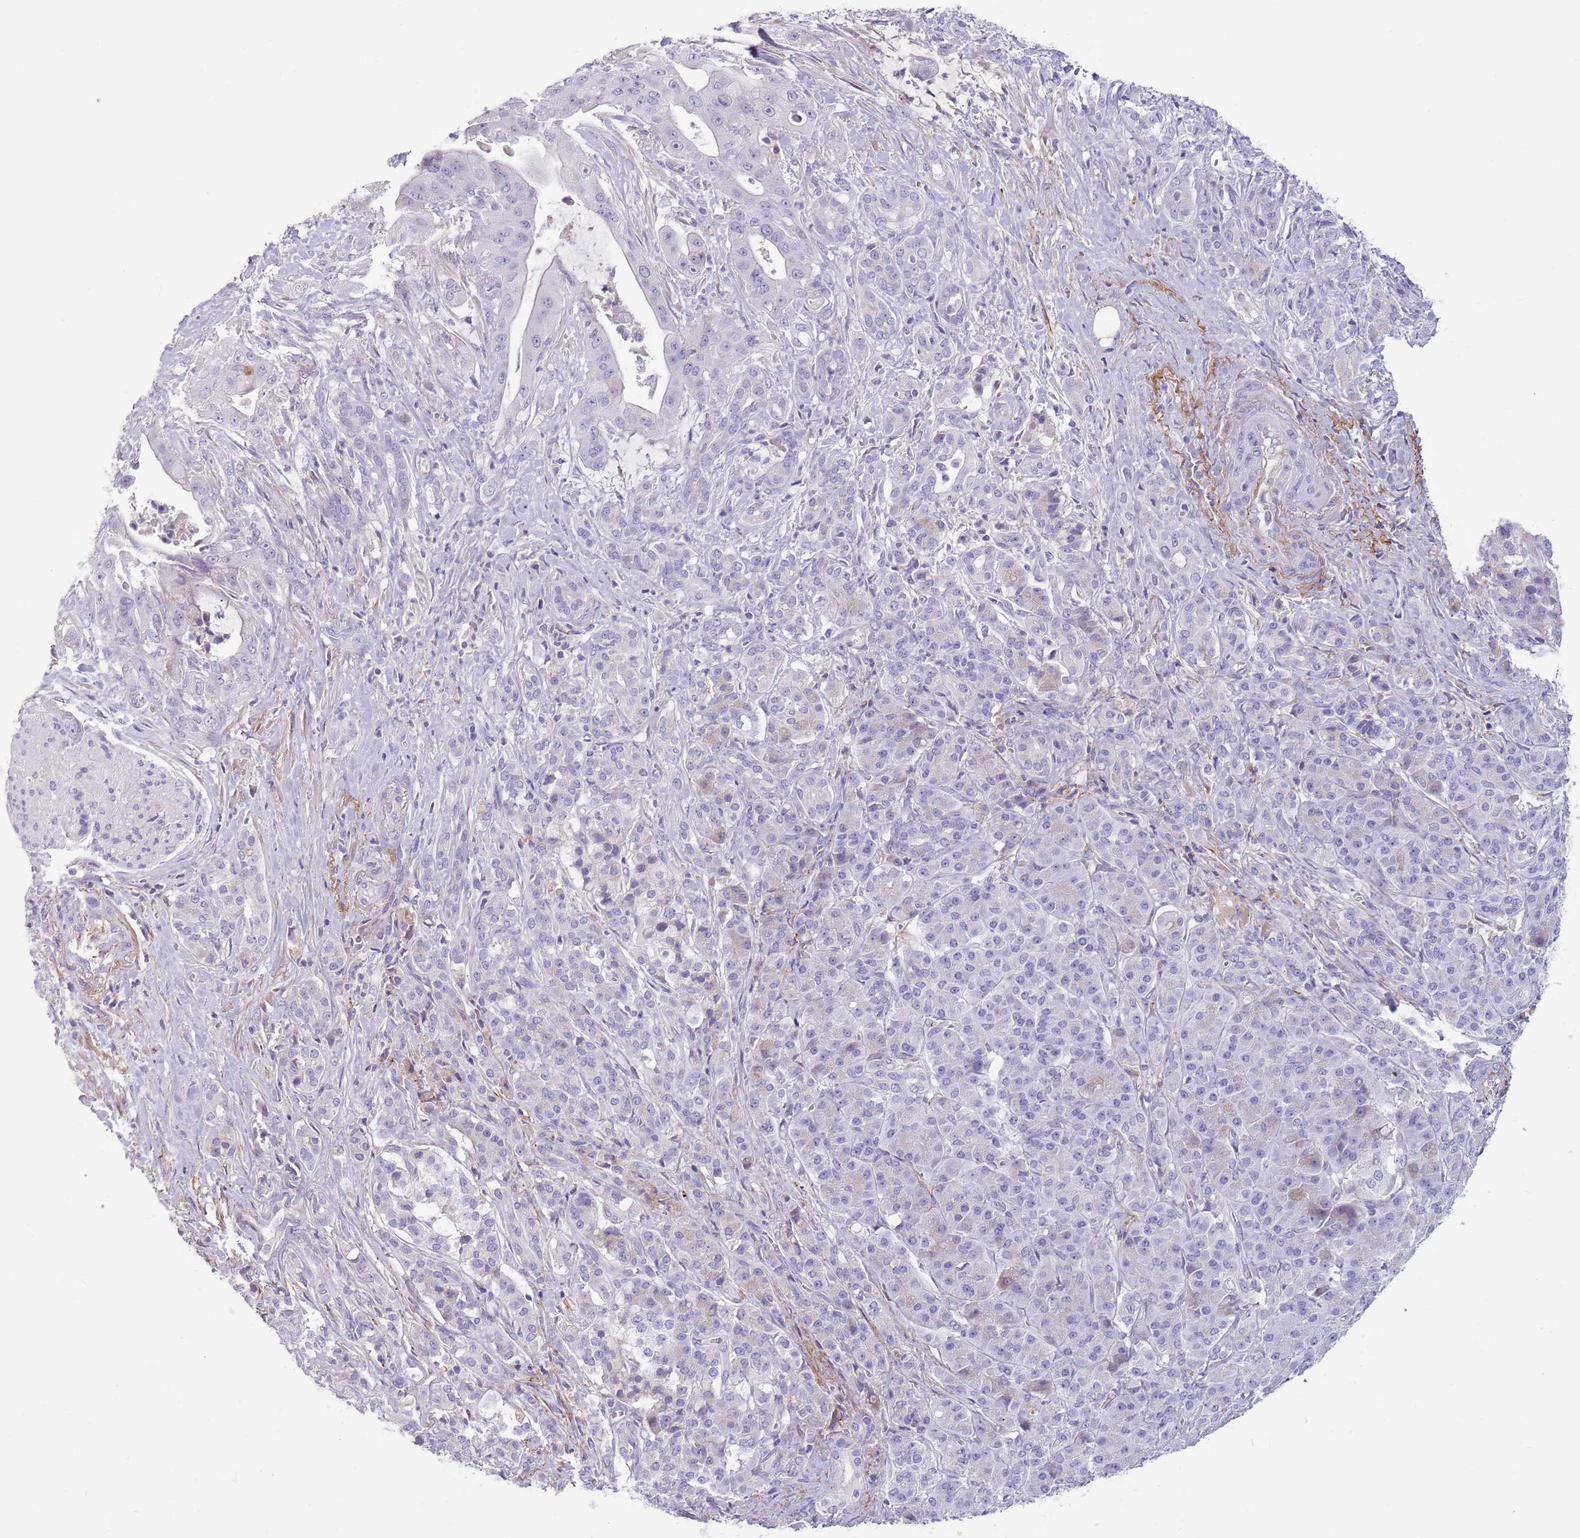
{"staining": {"intensity": "negative", "quantity": "none", "location": "none"}, "tissue": "pancreatic cancer", "cell_type": "Tumor cells", "image_type": "cancer", "snomed": [{"axis": "morphology", "description": "Adenocarcinoma, NOS"}, {"axis": "topography", "description": "Pancreas"}], "caption": "Pancreatic cancer was stained to show a protein in brown. There is no significant staining in tumor cells. The staining is performed using DAB (3,3'-diaminobenzidine) brown chromogen with nuclei counter-stained in using hematoxylin.", "gene": "LEPROTL1", "patient": {"sex": "male", "age": 57}}